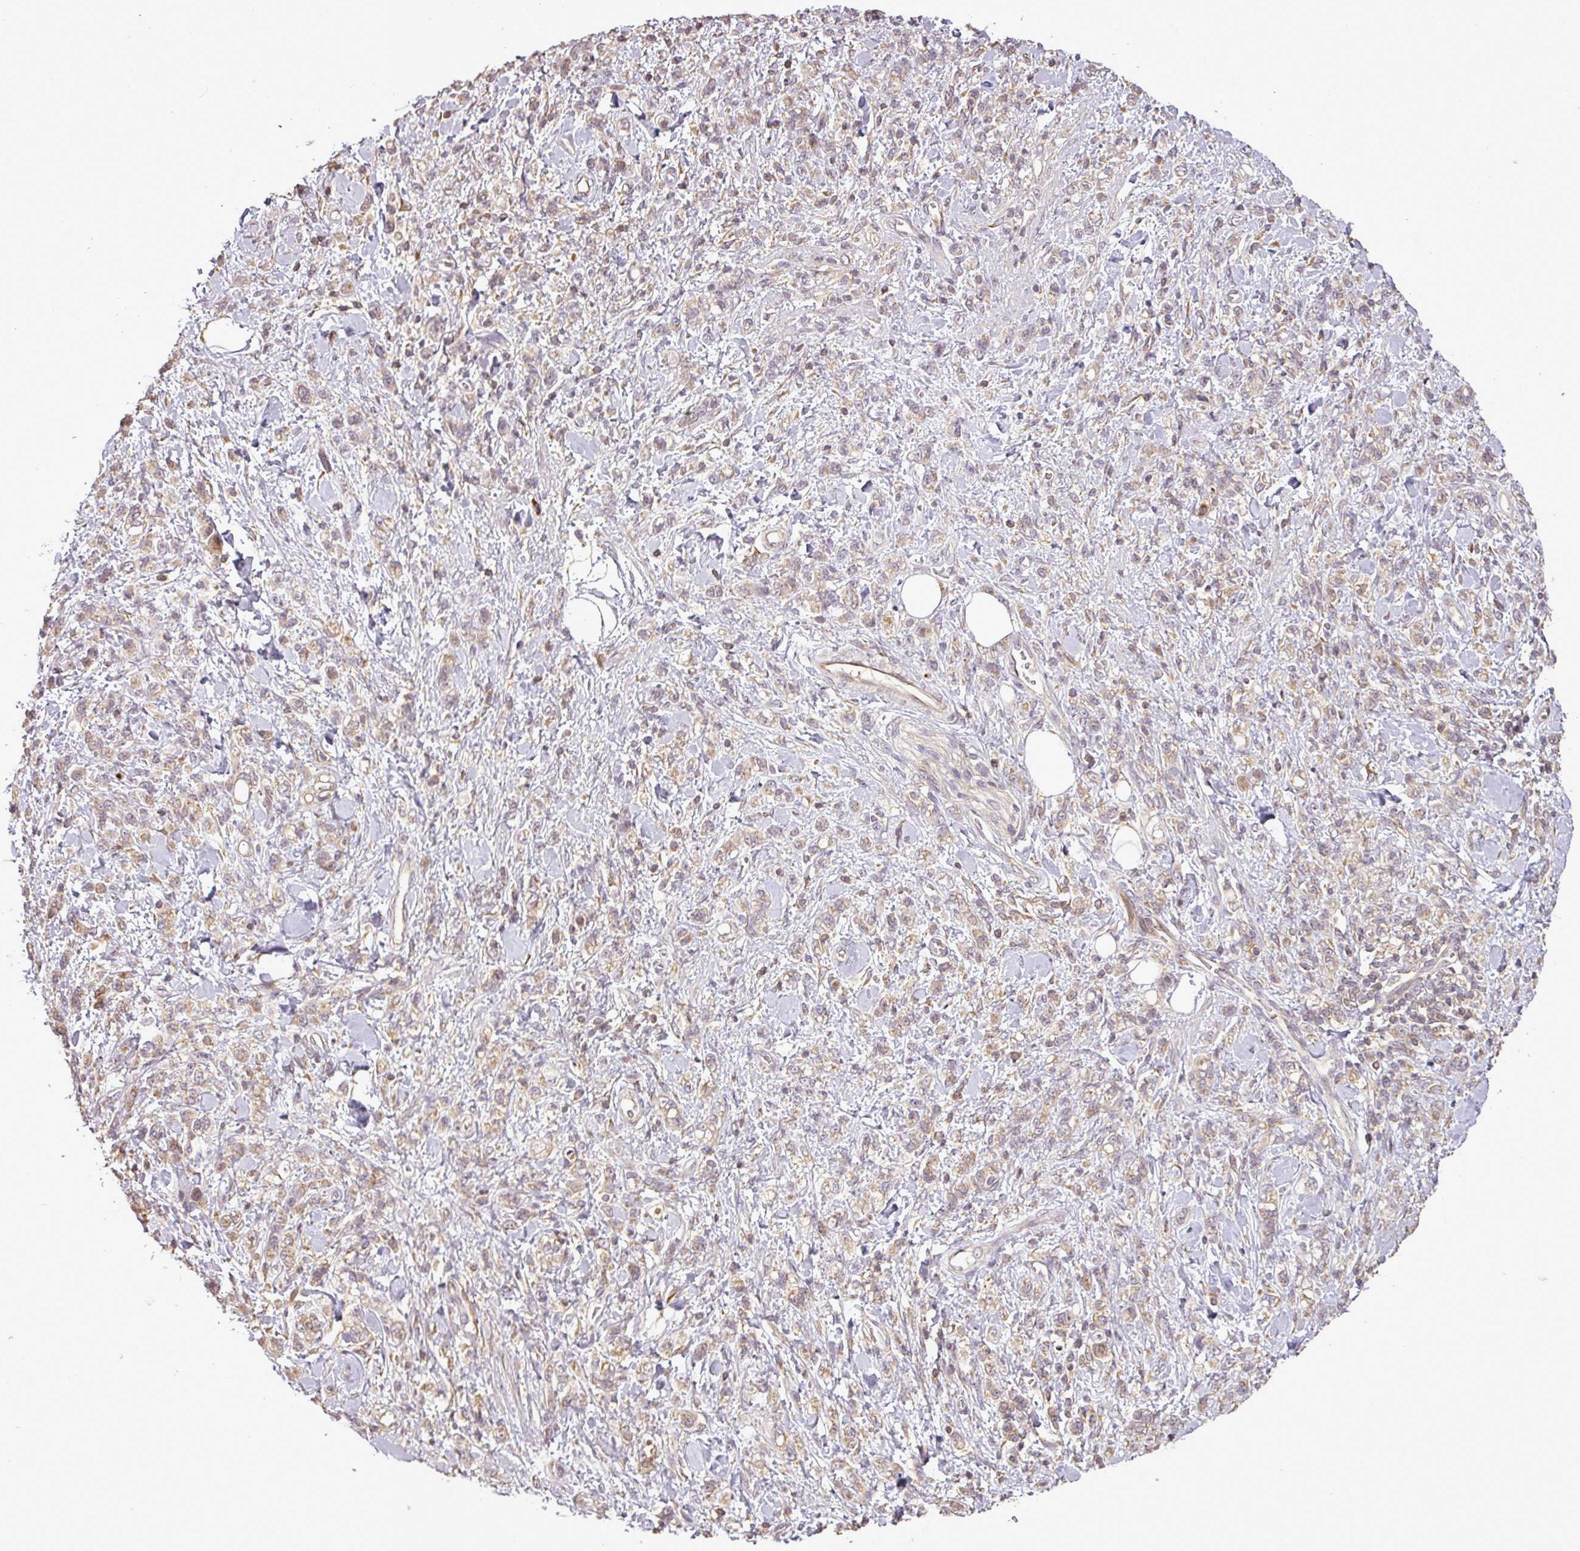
{"staining": {"intensity": "weak", "quantity": ">75%", "location": "cytoplasmic/membranous"}, "tissue": "stomach cancer", "cell_type": "Tumor cells", "image_type": "cancer", "snomed": [{"axis": "morphology", "description": "Adenocarcinoma, NOS"}, {"axis": "topography", "description": "Stomach"}], "caption": "Protein expression analysis of human adenocarcinoma (stomach) reveals weak cytoplasmic/membranous positivity in about >75% of tumor cells. (IHC, brightfield microscopy, high magnification).", "gene": "FAIM", "patient": {"sex": "male", "age": 77}}